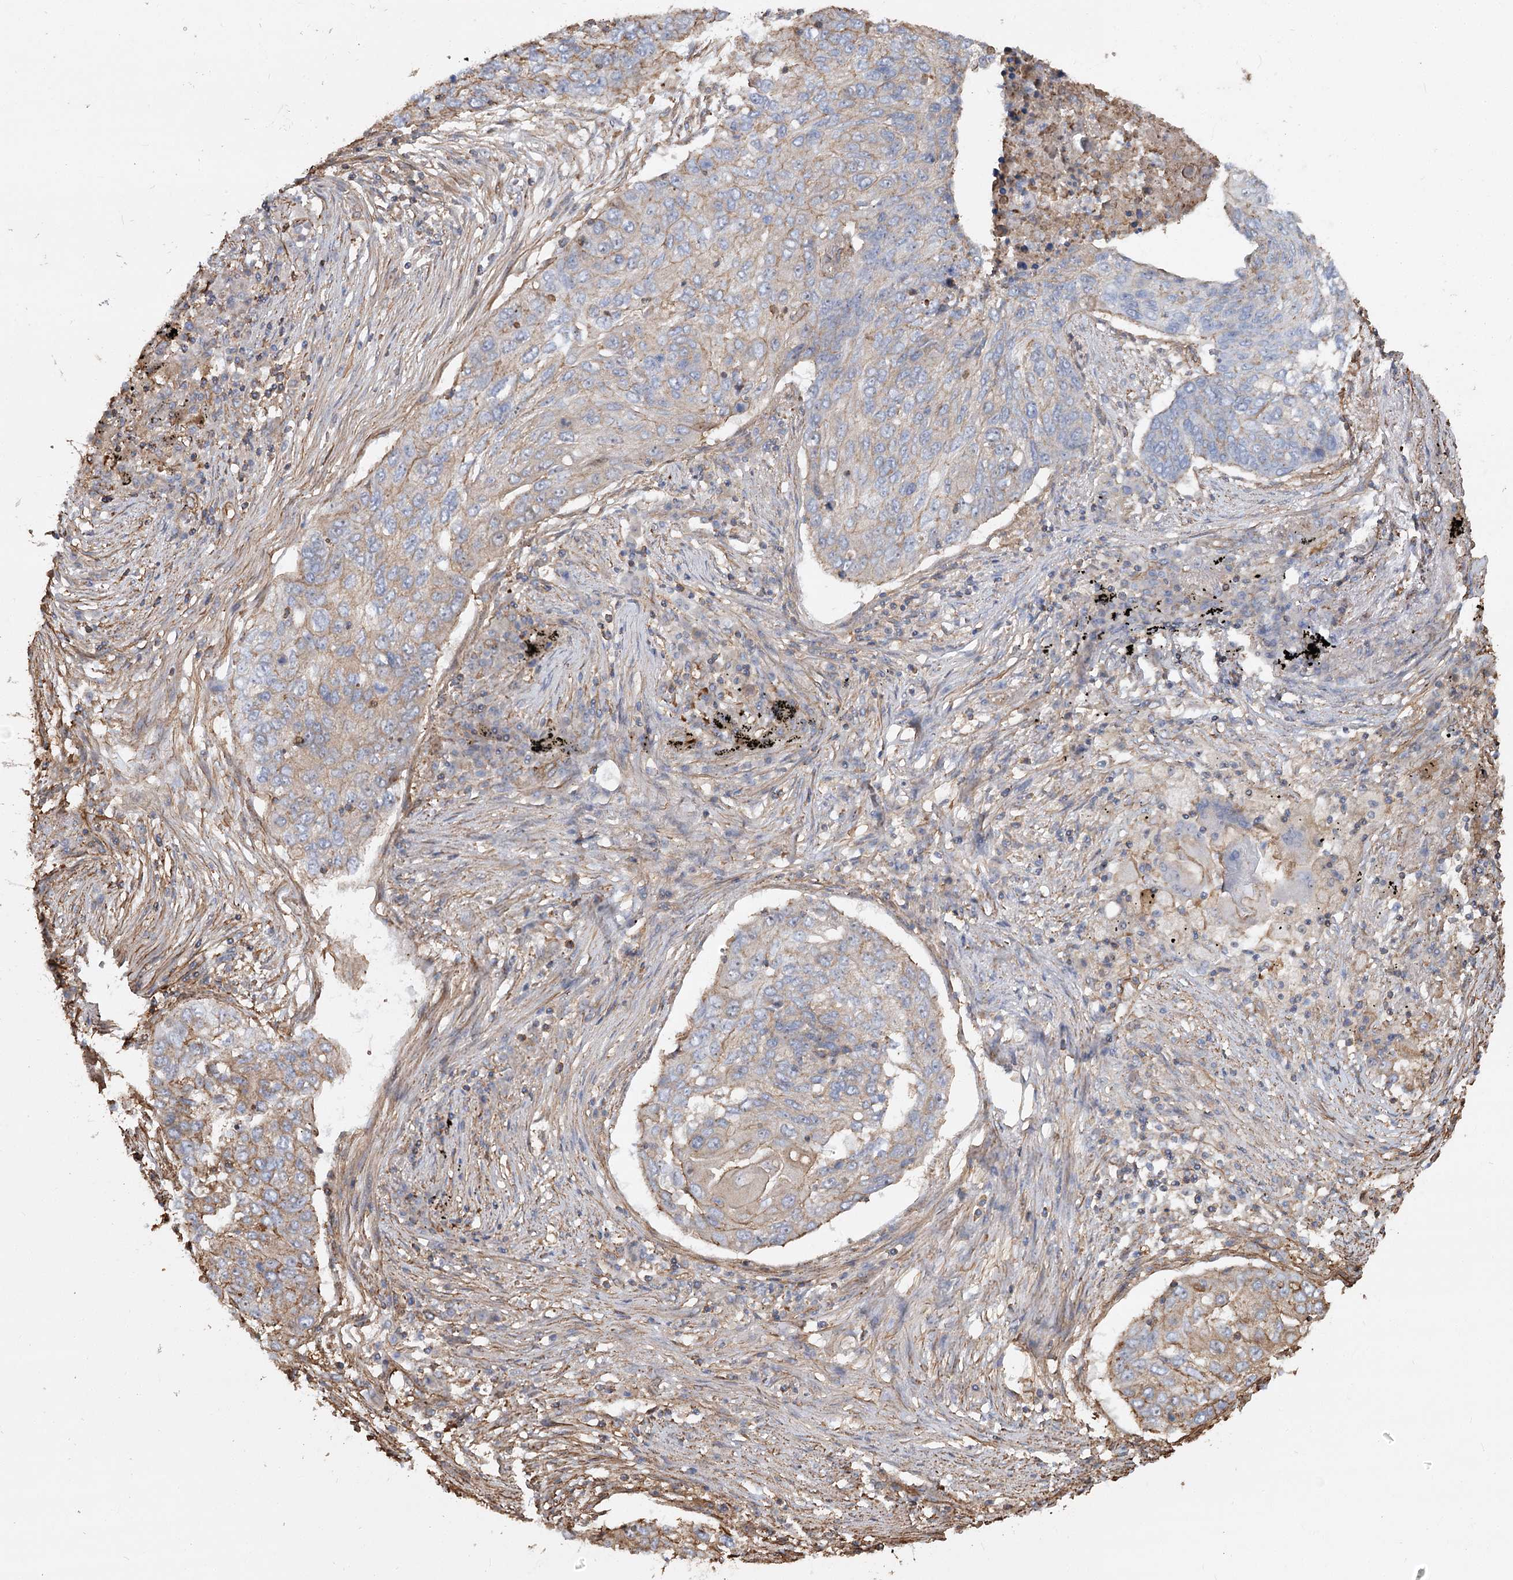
{"staining": {"intensity": "negative", "quantity": "none", "location": "none"}, "tissue": "lung cancer", "cell_type": "Tumor cells", "image_type": "cancer", "snomed": [{"axis": "morphology", "description": "Squamous cell carcinoma, NOS"}, {"axis": "topography", "description": "Lung"}], "caption": "An image of lung squamous cell carcinoma stained for a protein reveals no brown staining in tumor cells.", "gene": "WDR36", "patient": {"sex": "female", "age": 63}}